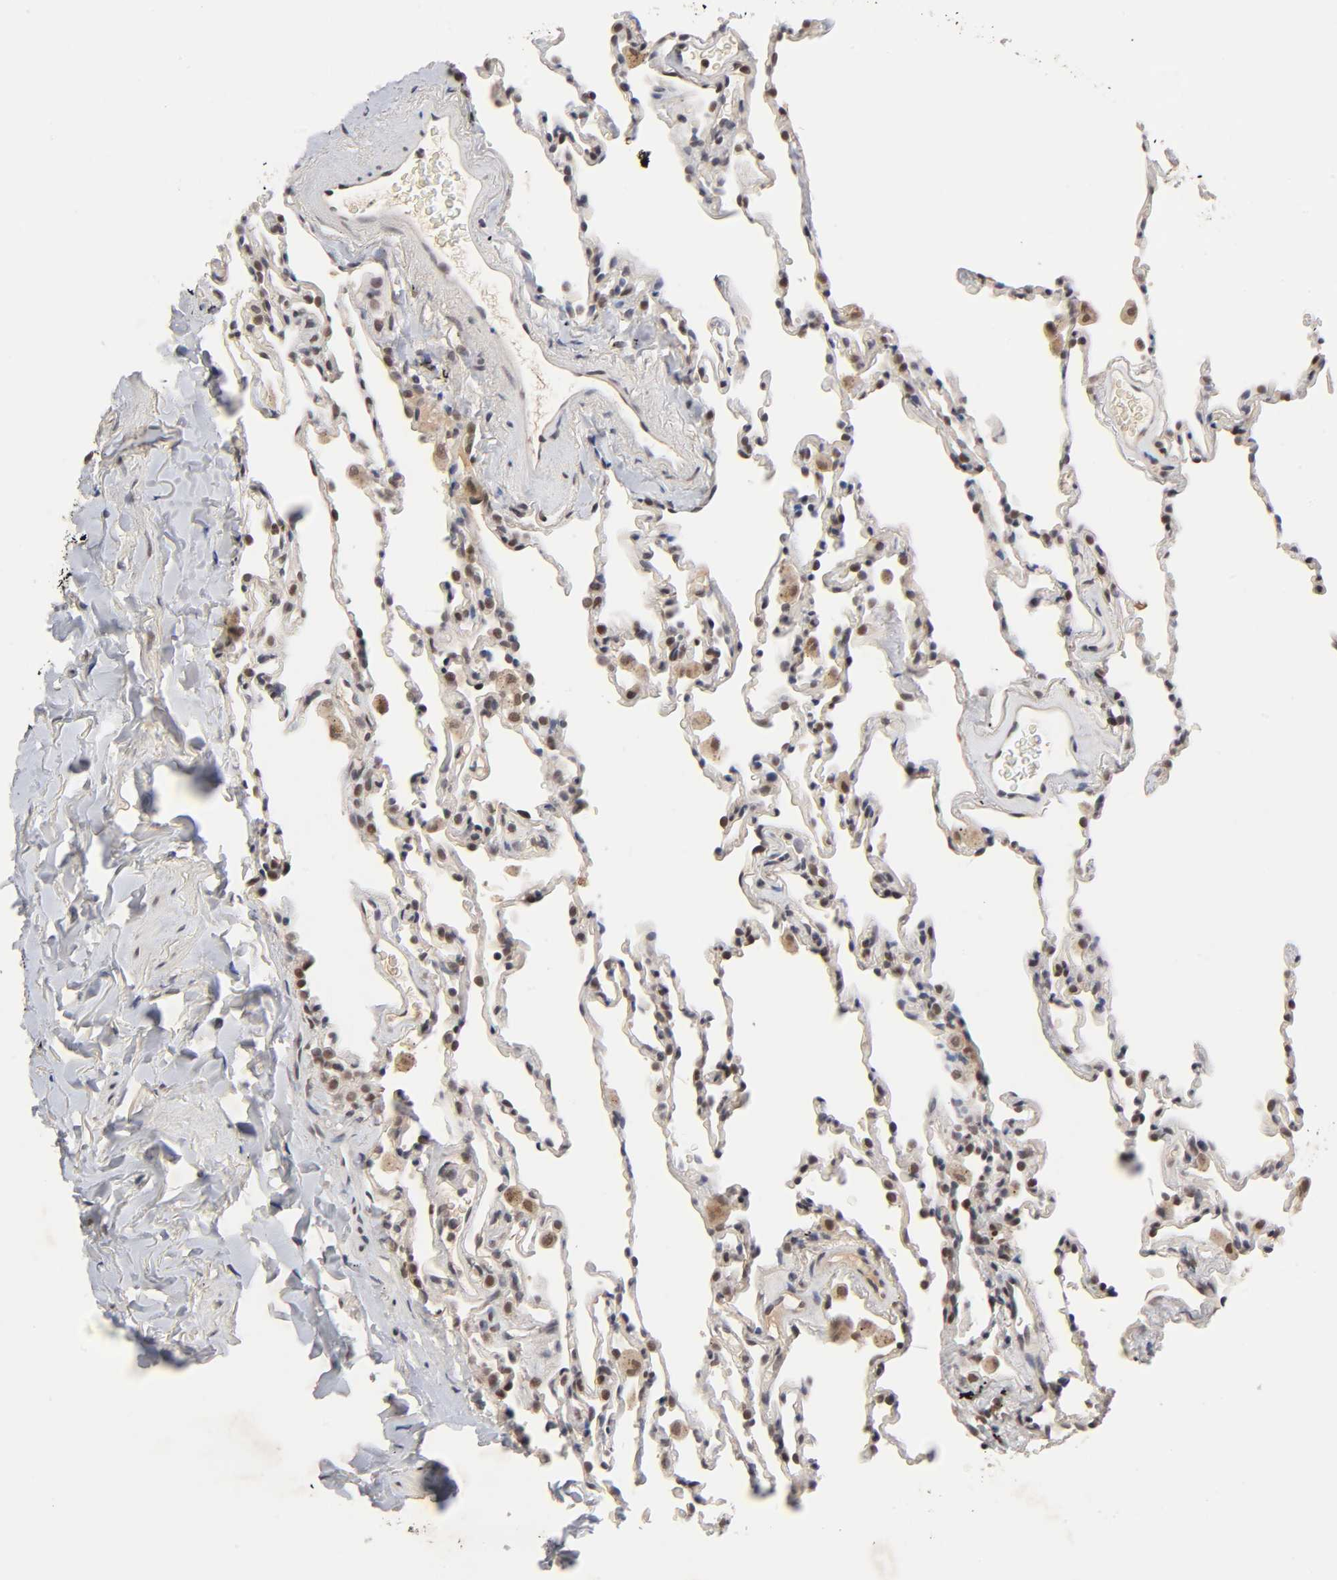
{"staining": {"intensity": "moderate", "quantity": "25%-75%", "location": "cytoplasmic/membranous,nuclear"}, "tissue": "lung", "cell_type": "Alveolar cells", "image_type": "normal", "snomed": [{"axis": "morphology", "description": "Normal tissue, NOS"}, {"axis": "morphology", "description": "Soft tissue tumor metastatic"}, {"axis": "topography", "description": "Lung"}], "caption": "An immunohistochemistry (IHC) image of normal tissue is shown. Protein staining in brown highlights moderate cytoplasmic/membranous,nuclear positivity in lung within alveolar cells. (IHC, brightfield microscopy, high magnification).", "gene": "EP300", "patient": {"sex": "male", "age": 59}}